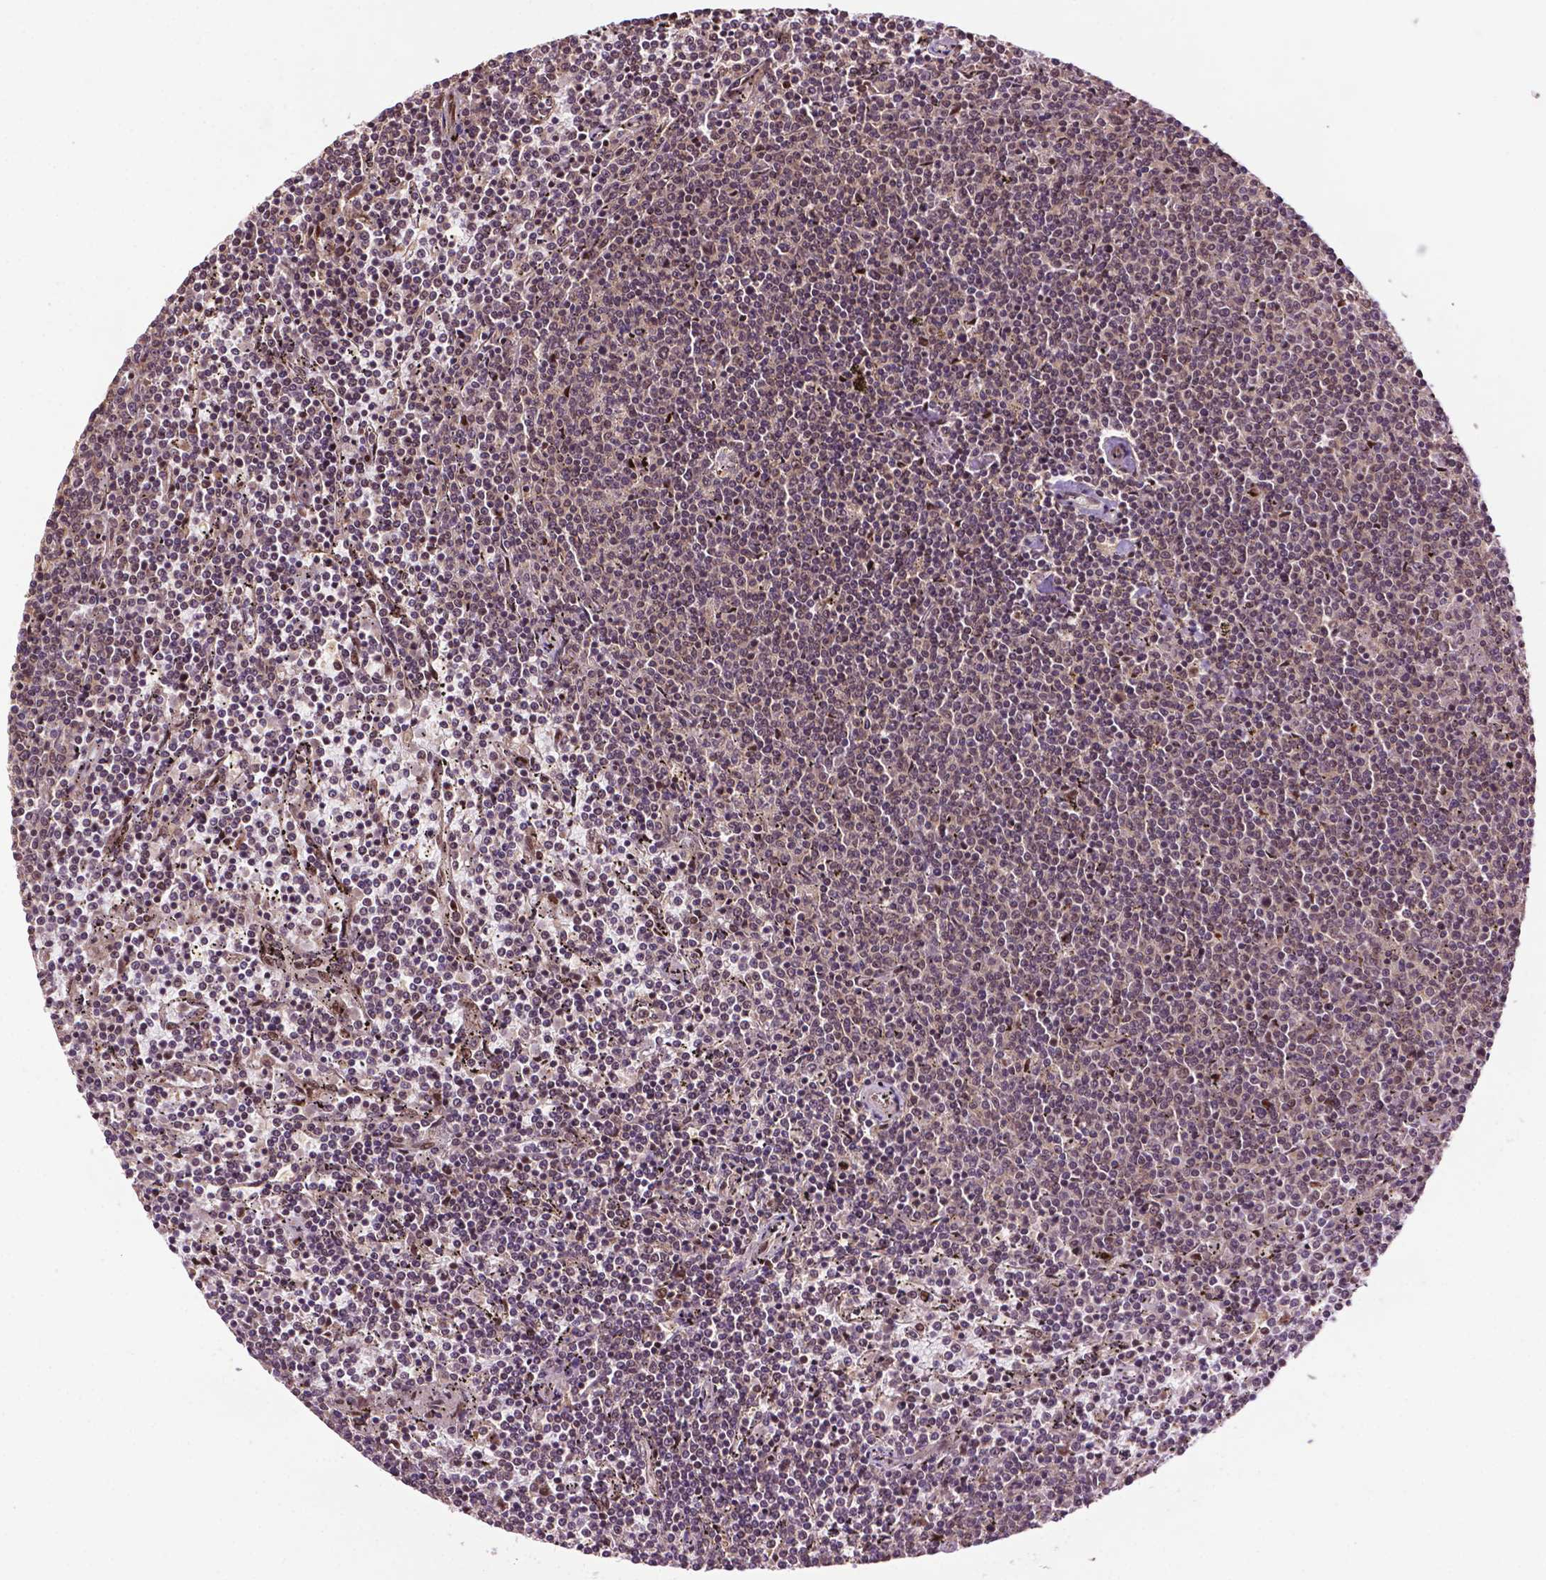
{"staining": {"intensity": "negative", "quantity": "none", "location": "none"}, "tissue": "lymphoma", "cell_type": "Tumor cells", "image_type": "cancer", "snomed": [{"axis": "morphology", "description": "Malignant lymphoma, non-Hodgkin's type, Low grade"}, {"axis": "topography", "description": "Spleen"}], "caption": "Immunohistochemistry (IHC) of malignant lymphoma, non-Hodgkin's type (low-grade) shows no positivity in tumor cells.", "gene": "TMX2", "patient": {"sex": "female", "age": 50}}